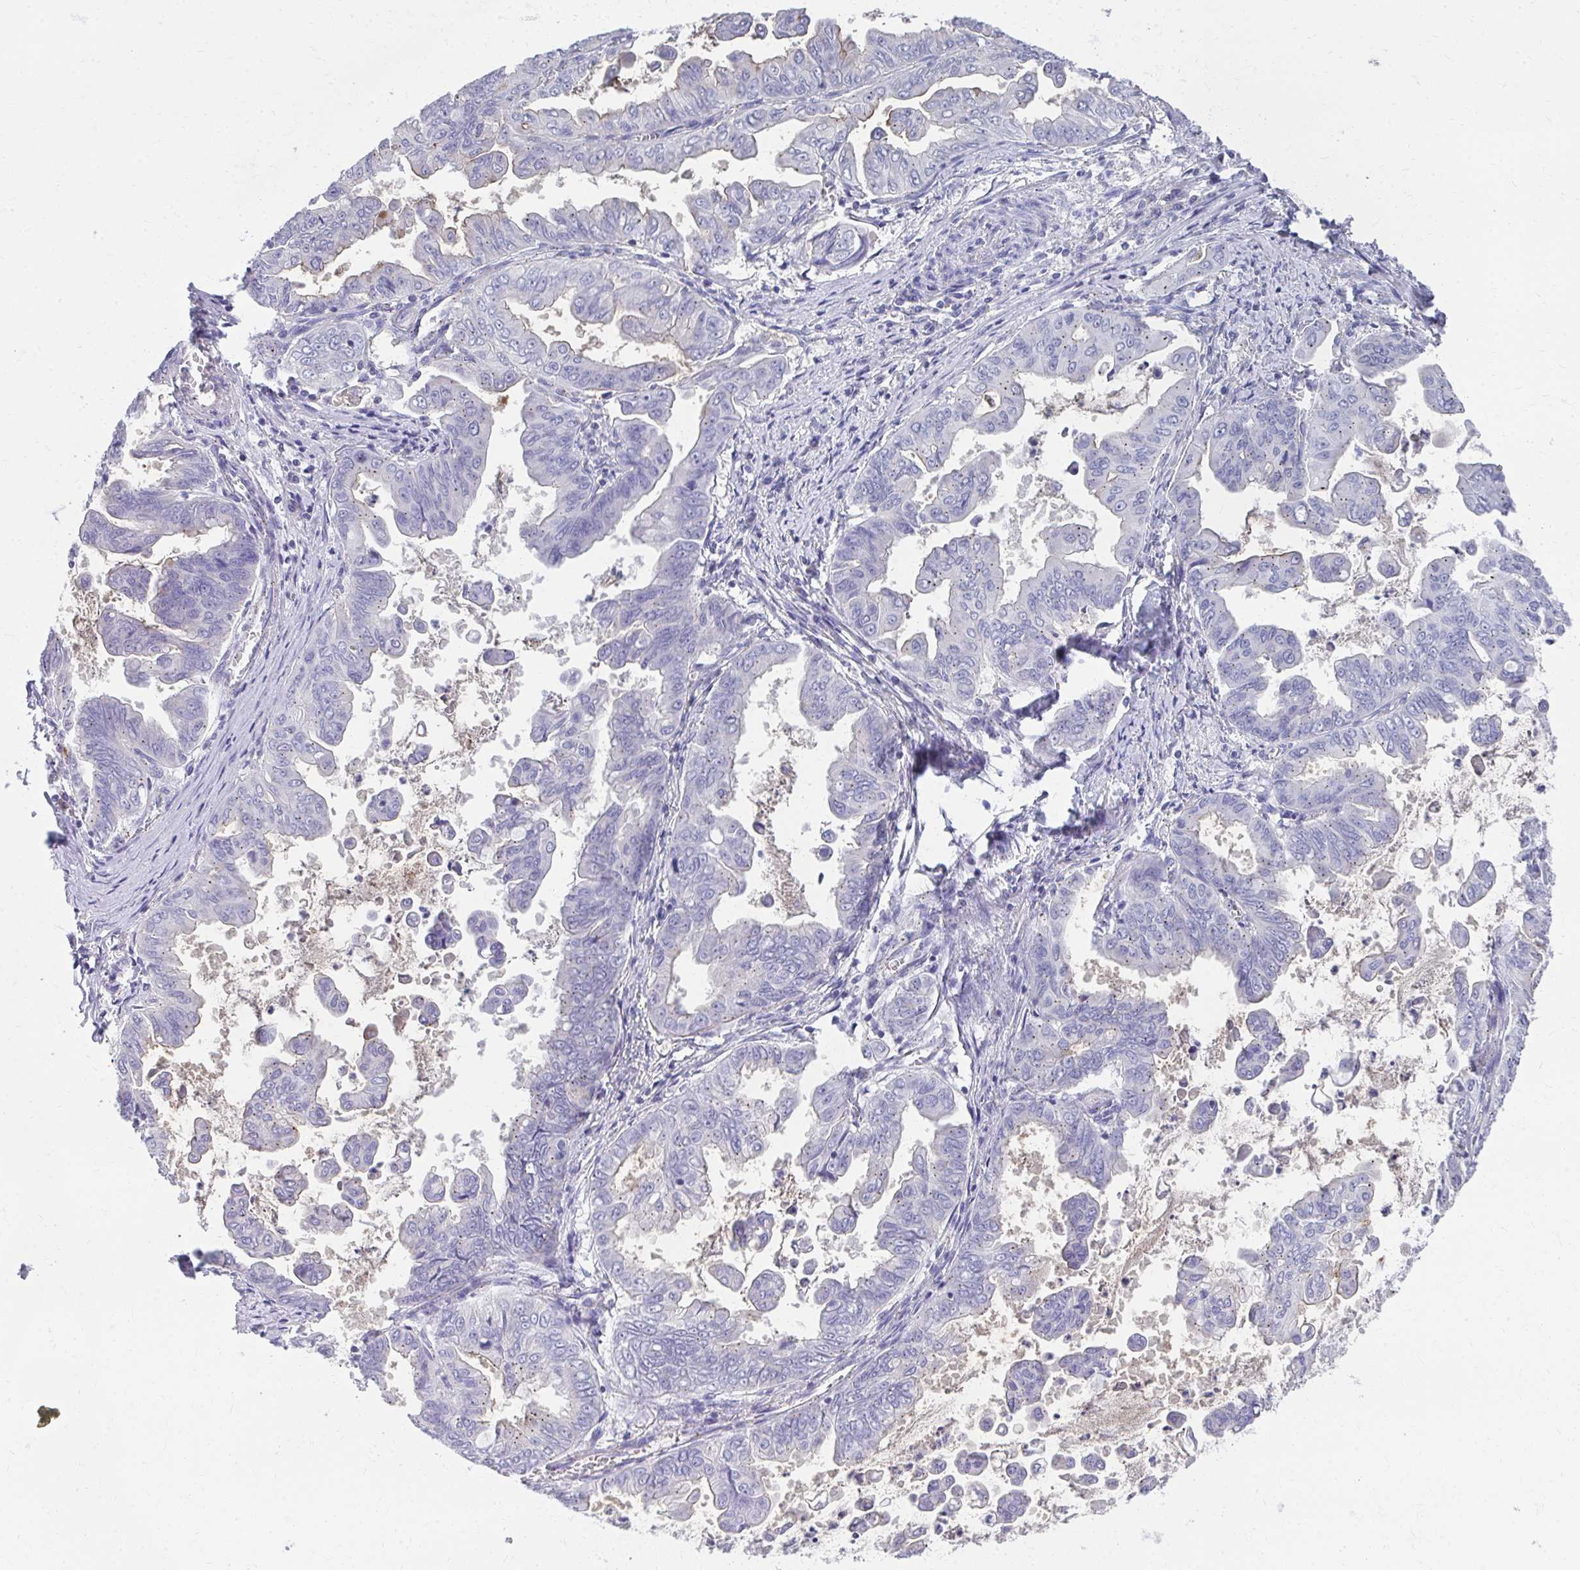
{"staining": {"intensity": "negative", "quantity": "none", "location": "none"}, "tissue": "stomach cancer", "cell_type": "Tumor cells", "image_type": "cancer", "snomed": [{"axis": "morphology", "description": "Adenocarcinoma, NOS"}, {"axis": "topography", "description": "Stomach, upper"}], "caption": "The micrograph reveals no staining of tumor cells in stomach cancer (adenocarcinoma). (DAB (3,3'-diaminobenzidine) IHC, high magnification).", "gene": "TMPRSS2", "patient": {"sex": "male", "age": 80}}